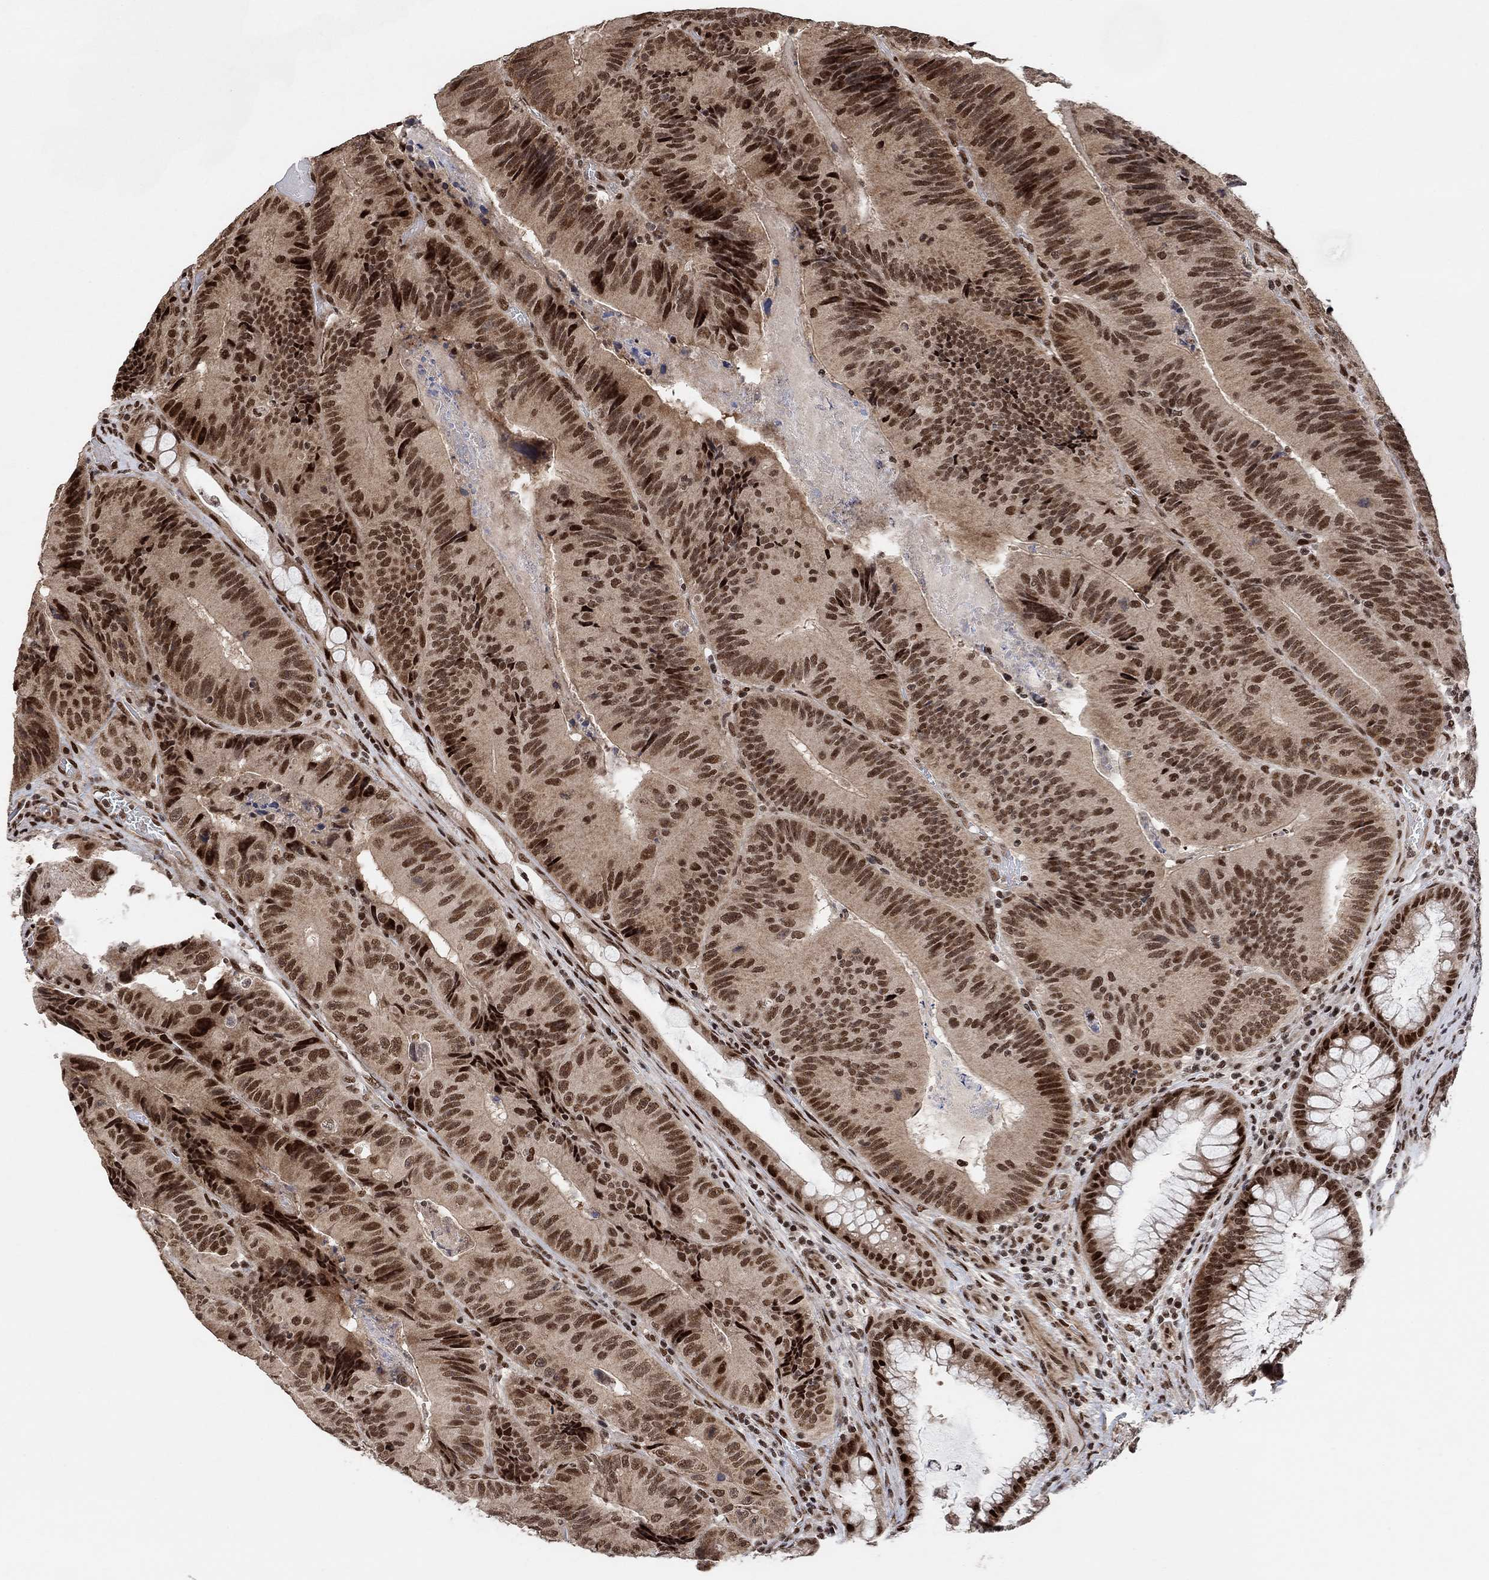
{"staining": {"intensity": "strong", "quantity": ">75%", "location": "nuclear"}, "tissue": "colorectal cancer", "cell_type": "Tumor cells", "image_type": "cancer", "snomed": [{"axis": "morphology", "description": "Adenocarcinoma, NOS"}, {"axis": "topography", "description": "Colon"}], "caption": "A brown stain shows strong nuclear expression of a protein in human adenocarcinoma (colorectal) tumor cells.", "gene": "E4F1", "patient": {"sex": "female", "age": 86}}